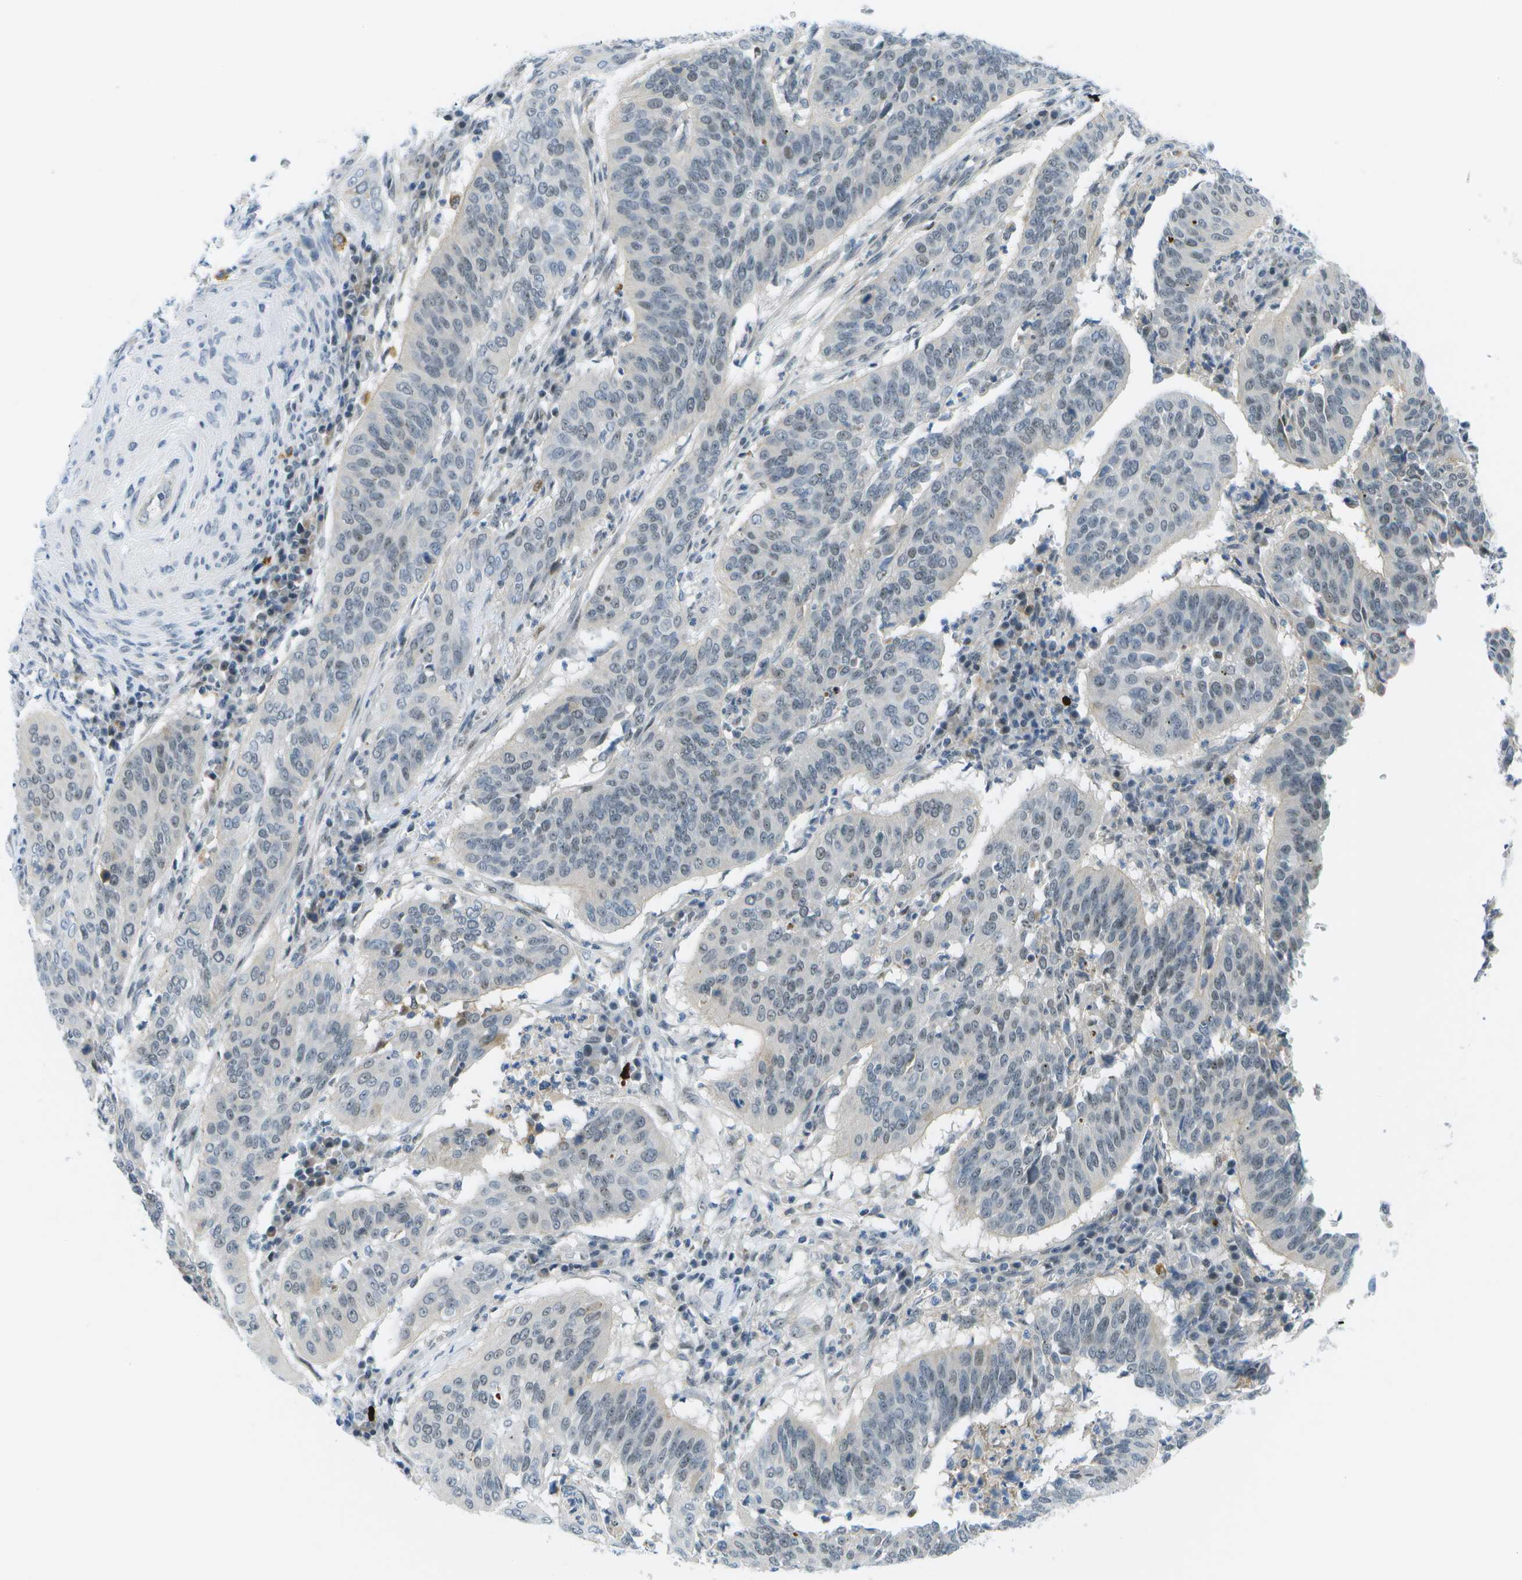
{"staining": {"intensity": "weak", "quantity": "<25%", "location": "nuclear"}, "tissue": "cervical cancer", "cell_type": "Tumor cells", "image_type": "cancer", "snomed": [{"axis": "morphology", "description": "Normal tissue, NOS"}, {"axis": "morphology", "description": "Squamous cell carcinoma, NOS"}, {"axis": "topography", "description": "Cervix"}], "caption": "Cervical cancer was stained to show a protein in brown. There is no significant expression in tumor cells.", "gene": "PITHD1", "patient": {"sex": "female", "age": 39}}